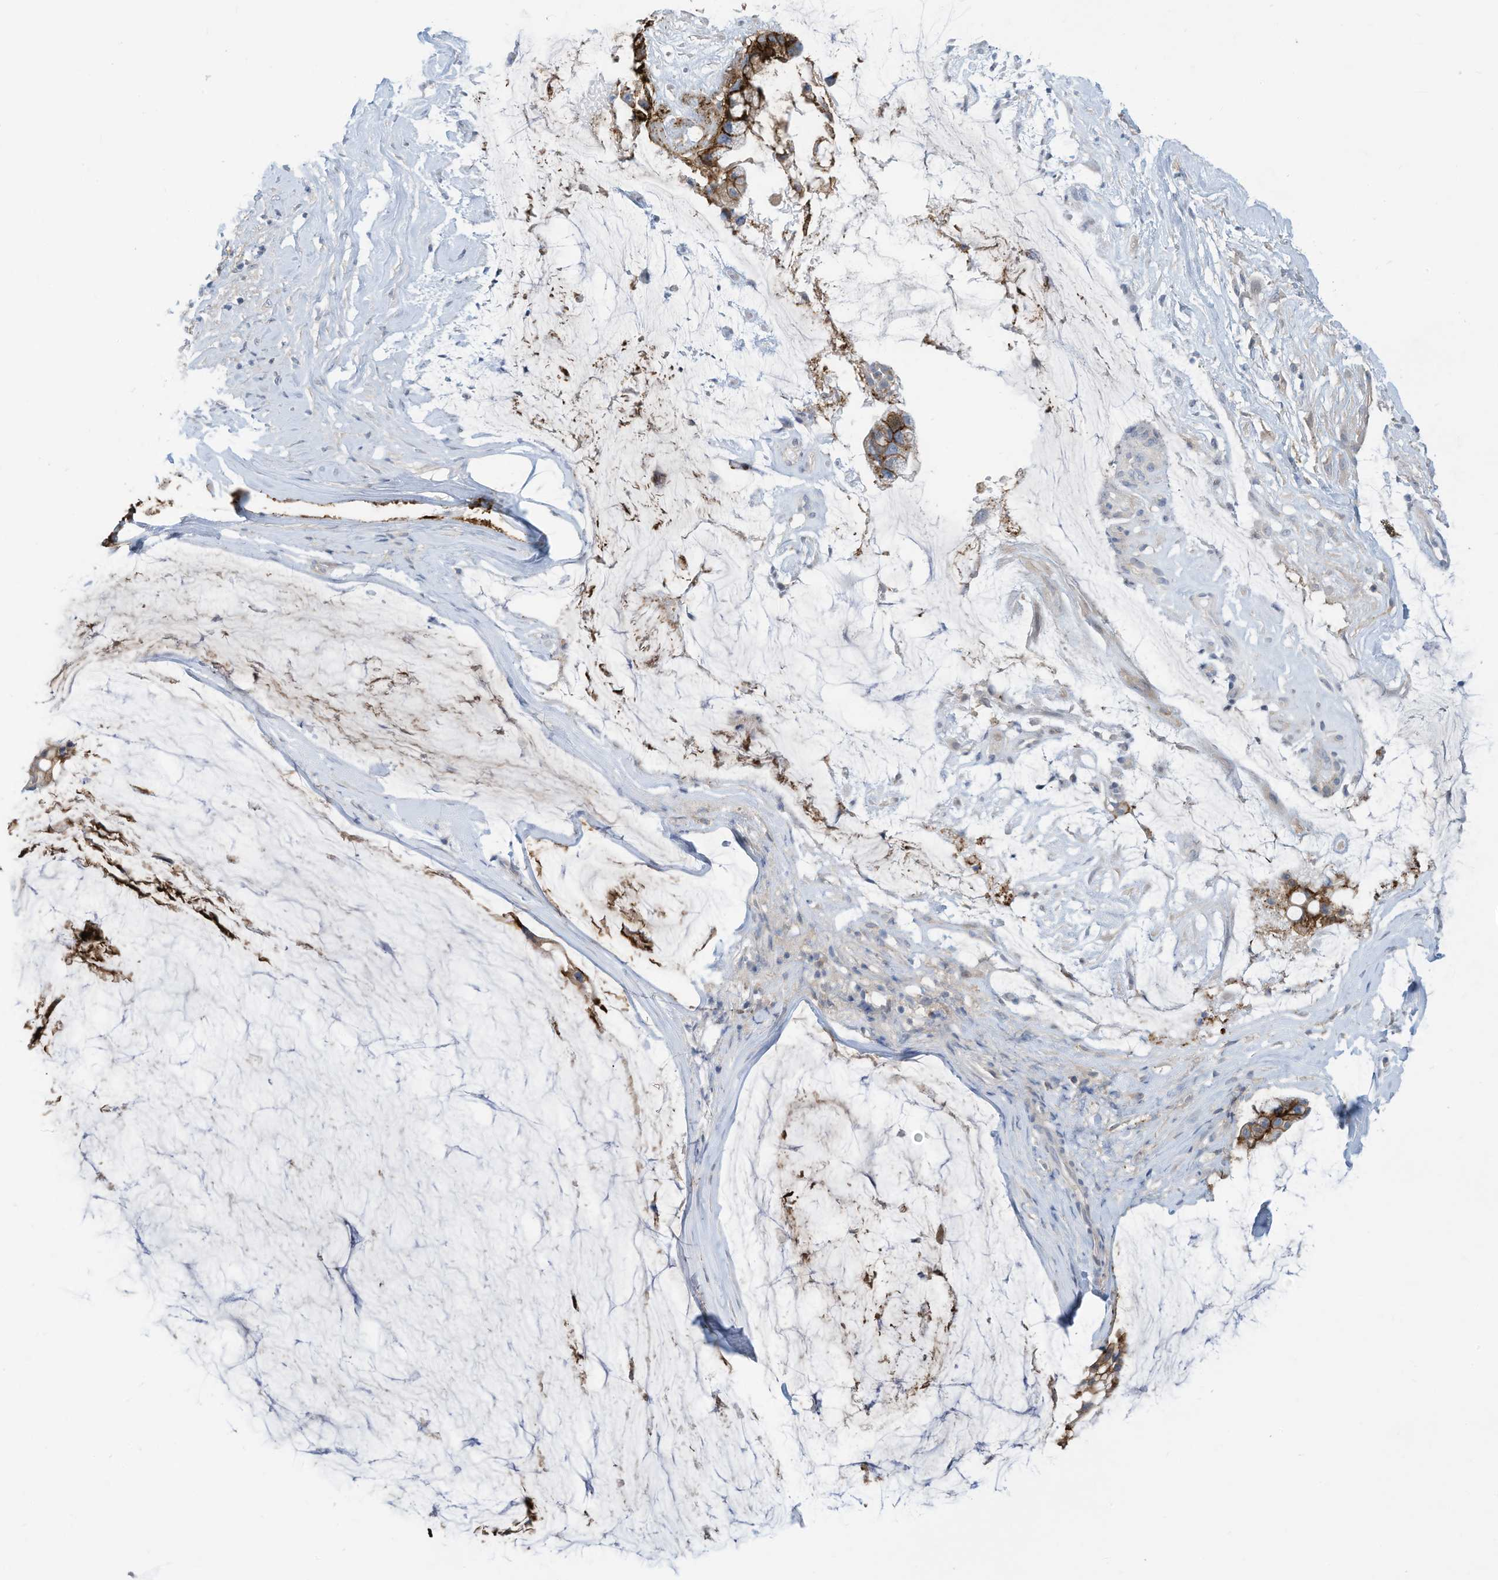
{"staining": {"intensity": "moderate", "quantity": ">75%", "location": "cytoplasmic/membranous"}, "tissue": "ovarian cancer", "cell_type": "Tumor cells", "image_type": "cancer", "snomed": [{"axis": "morphology", "description": "Cystadenocarcinoma, mucinous, NOS"}, {"axis": "topography", "description": "Ovary"}], "caption": "Protein expression analysis of human ovarian cancer reveals moderate cytoplasmic/membranous positivity in about >75% of tumor cells.", "gene": "SLC1A5", "patient": {"sex": "female", "age": 39}}